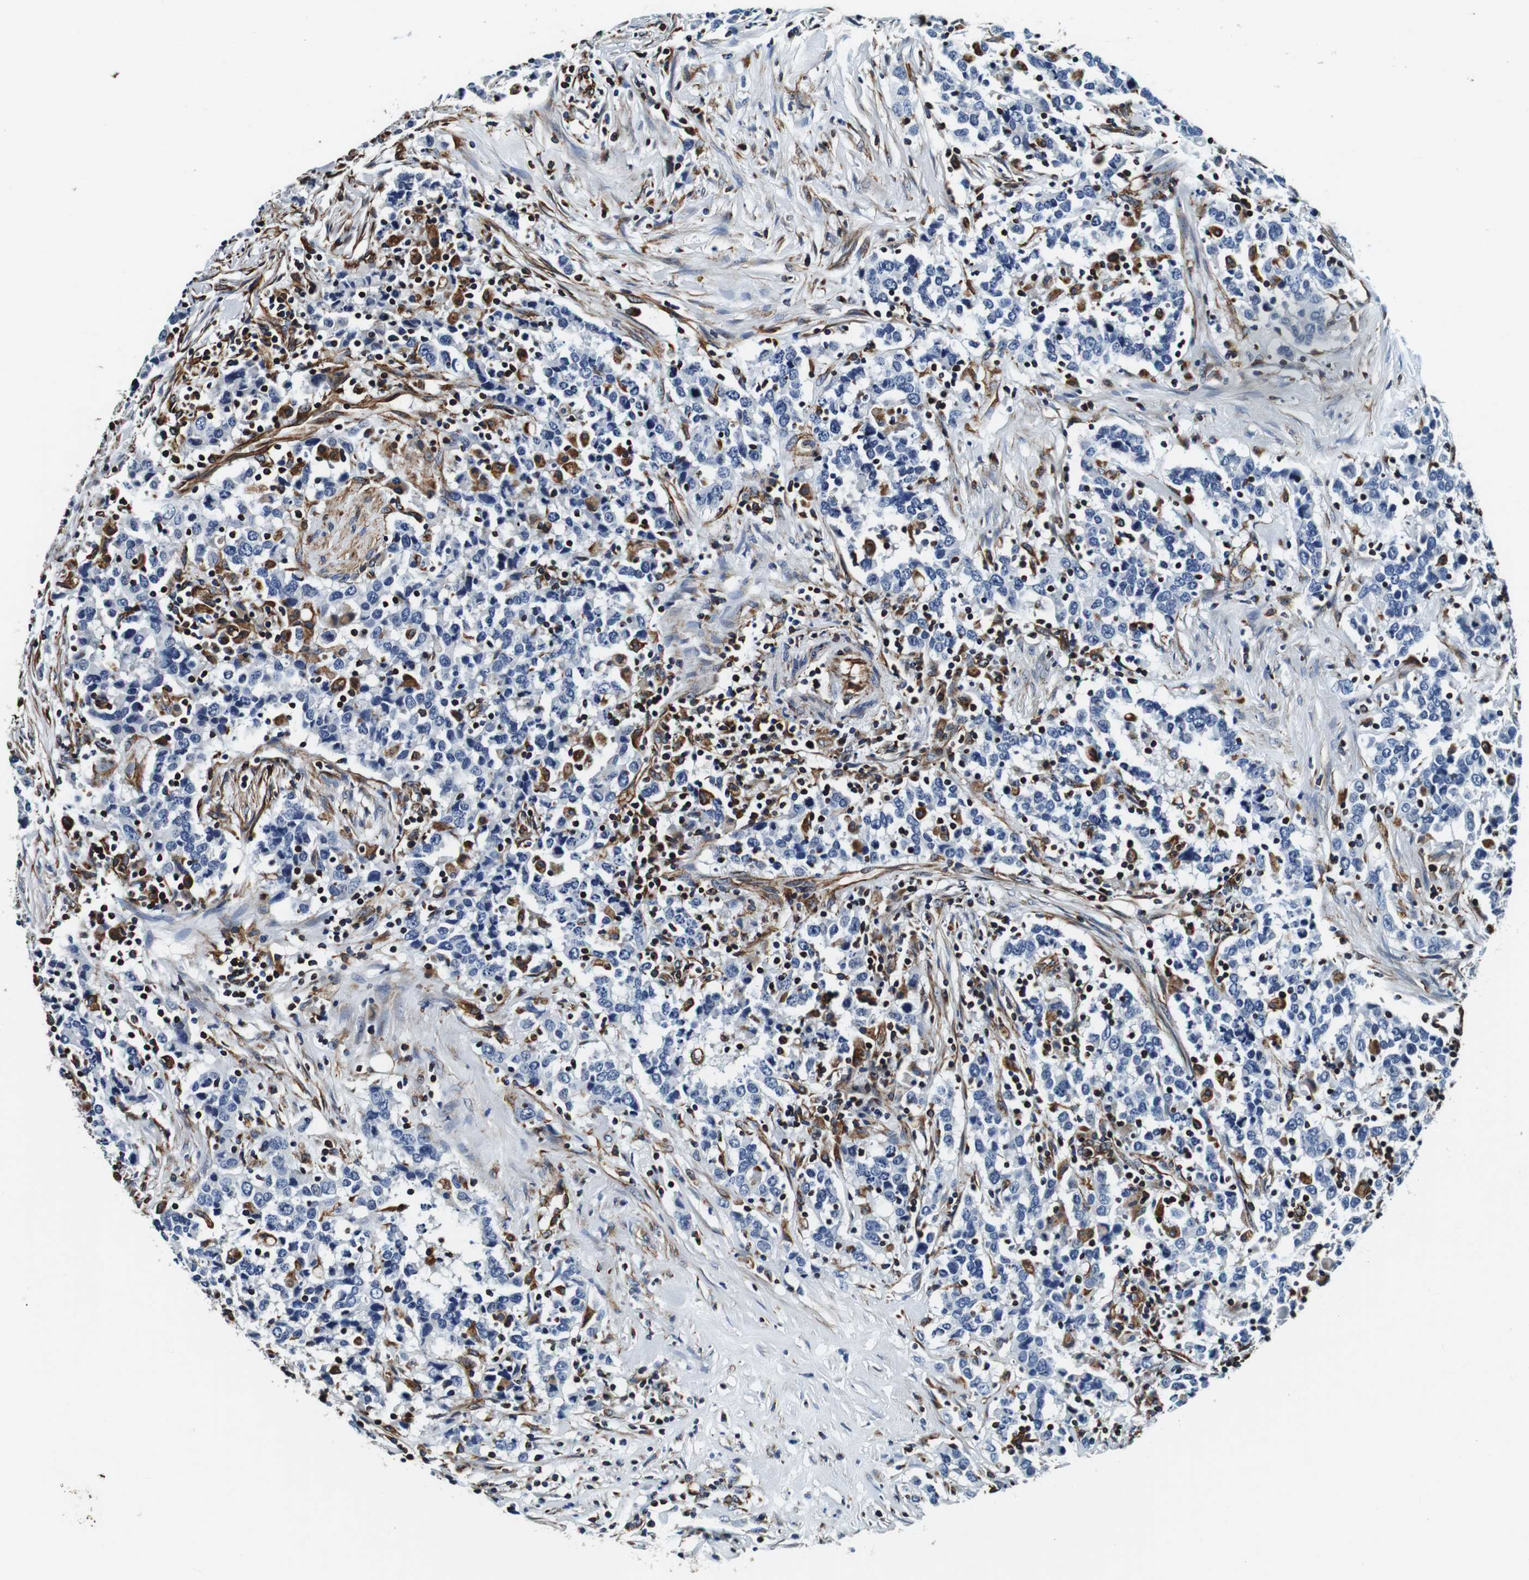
{"staining": {"intensity": "negative", "quantity": "none", "location": "none"}, "tissue": "urothelial cancer", "cell_type": "Tumor cells", "image_type": "cancer", "snomed": [{"axis": "morphology", "description": "Urothelial carcinoma, High grade"}, {"axis": "topography", "description": "Urinary bladder"}], "caption": "High magnification brightfield microscopy of urothelial cancer stained with DAB (brown) and counterstained with hematoxylin (blue): tumor cells show no significant positivity. Nuclei are stained in blue.", "gene": "GJE1", "patient": {"sex": "male", "age": 61}}